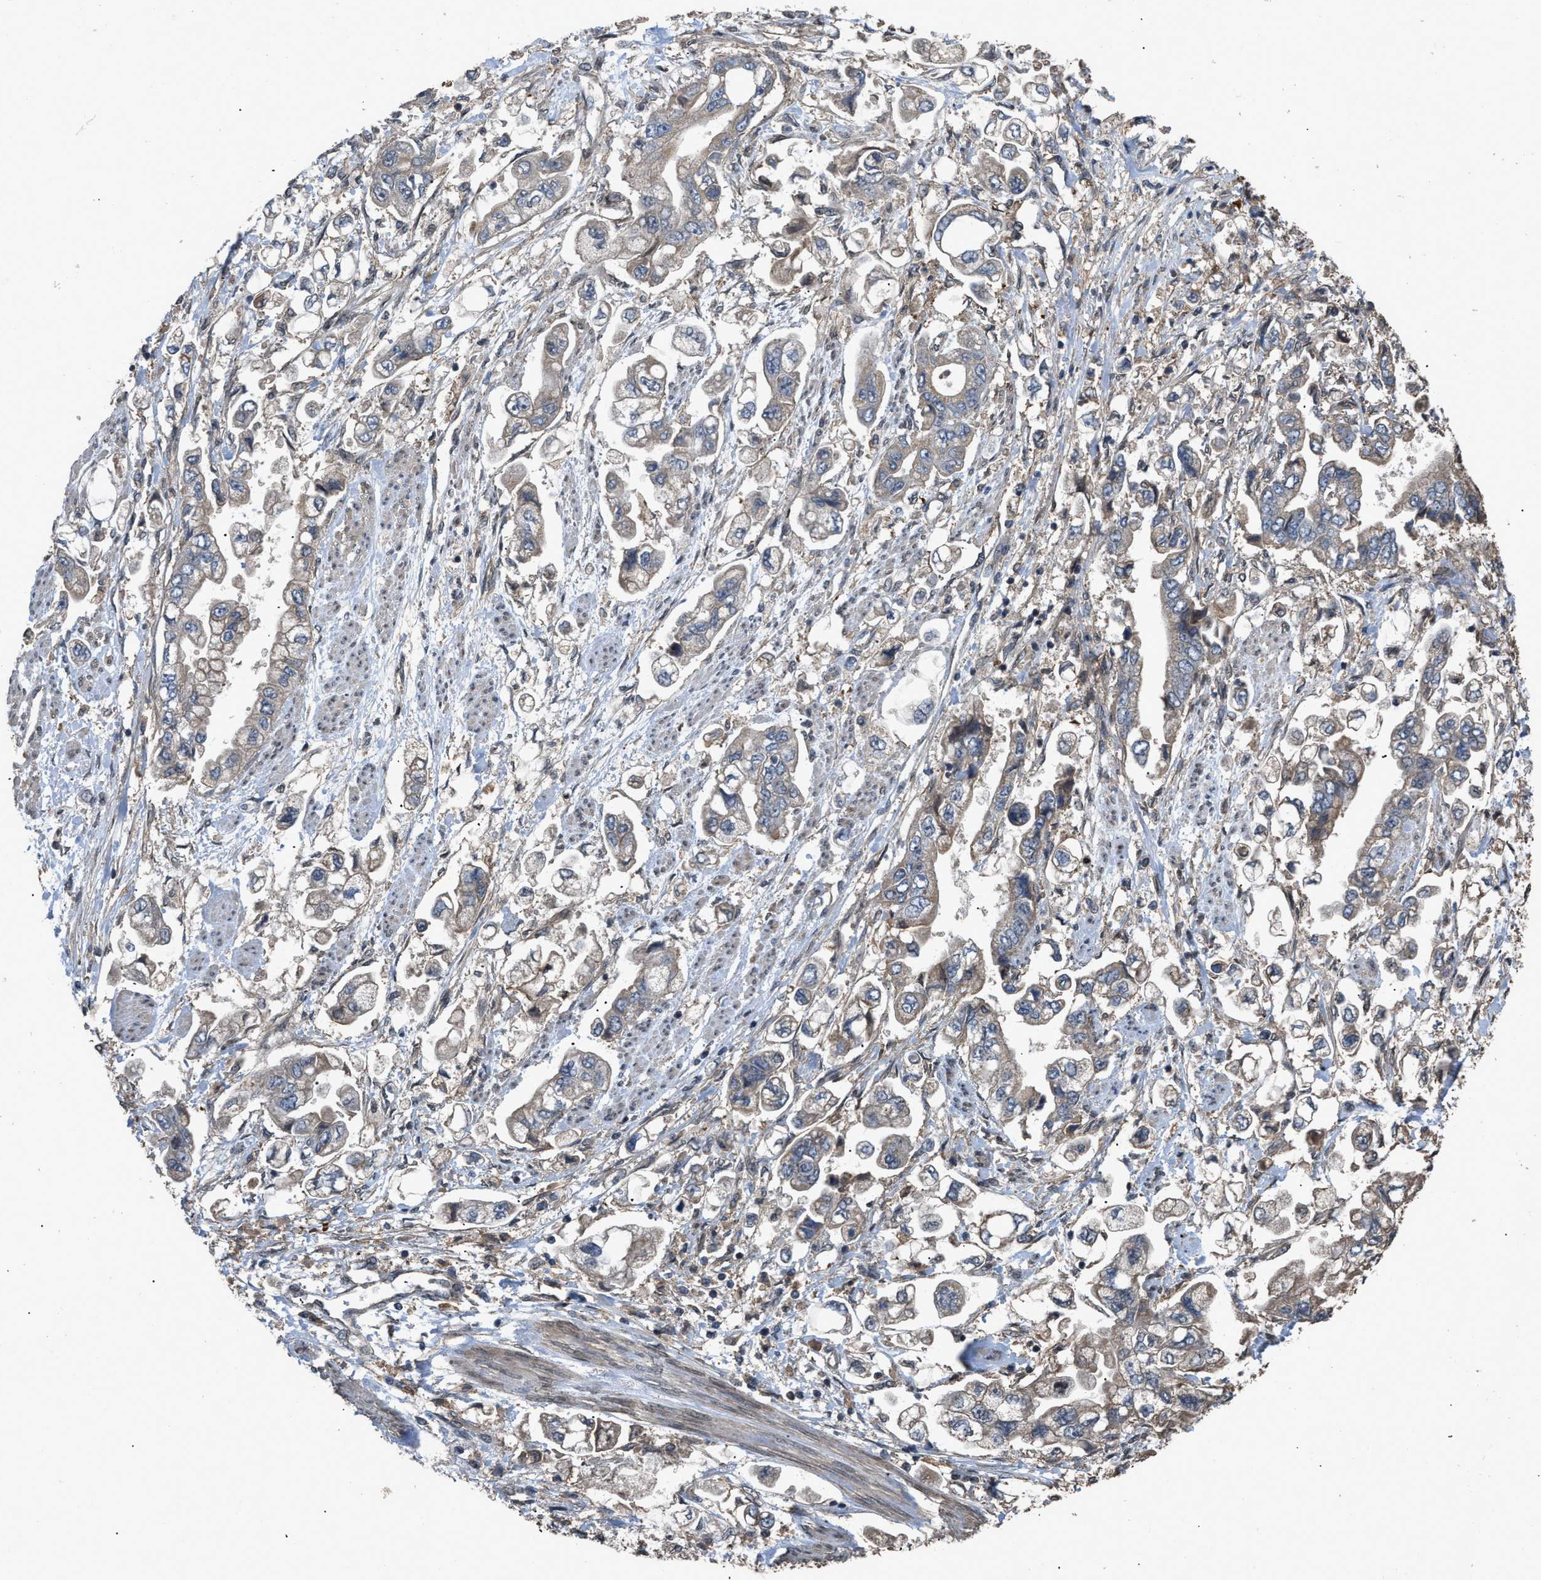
{"staining": {"intensity": "weak", "quantity": "<25%", "location": "cytoplasmic/membranous"}, "tissue": "stomach cancer", "cell_type": "Tumor cells", "image_type": "cancer", "snomed": [{"axis": "morphology", "description": "Normal tissue, NOS"}, {"axis": "morphology", "description": "Adenocarcinoma, NOS"}, {"axis": "topography", "description": "Stomach"}], "caption": "IHC image of human stomach adenocarcinoma stained for a protein (brown), which exhibits no positivity in tumor cells.", "gene": "UTRN", "patient": {"sex": "male", "age": 62}}